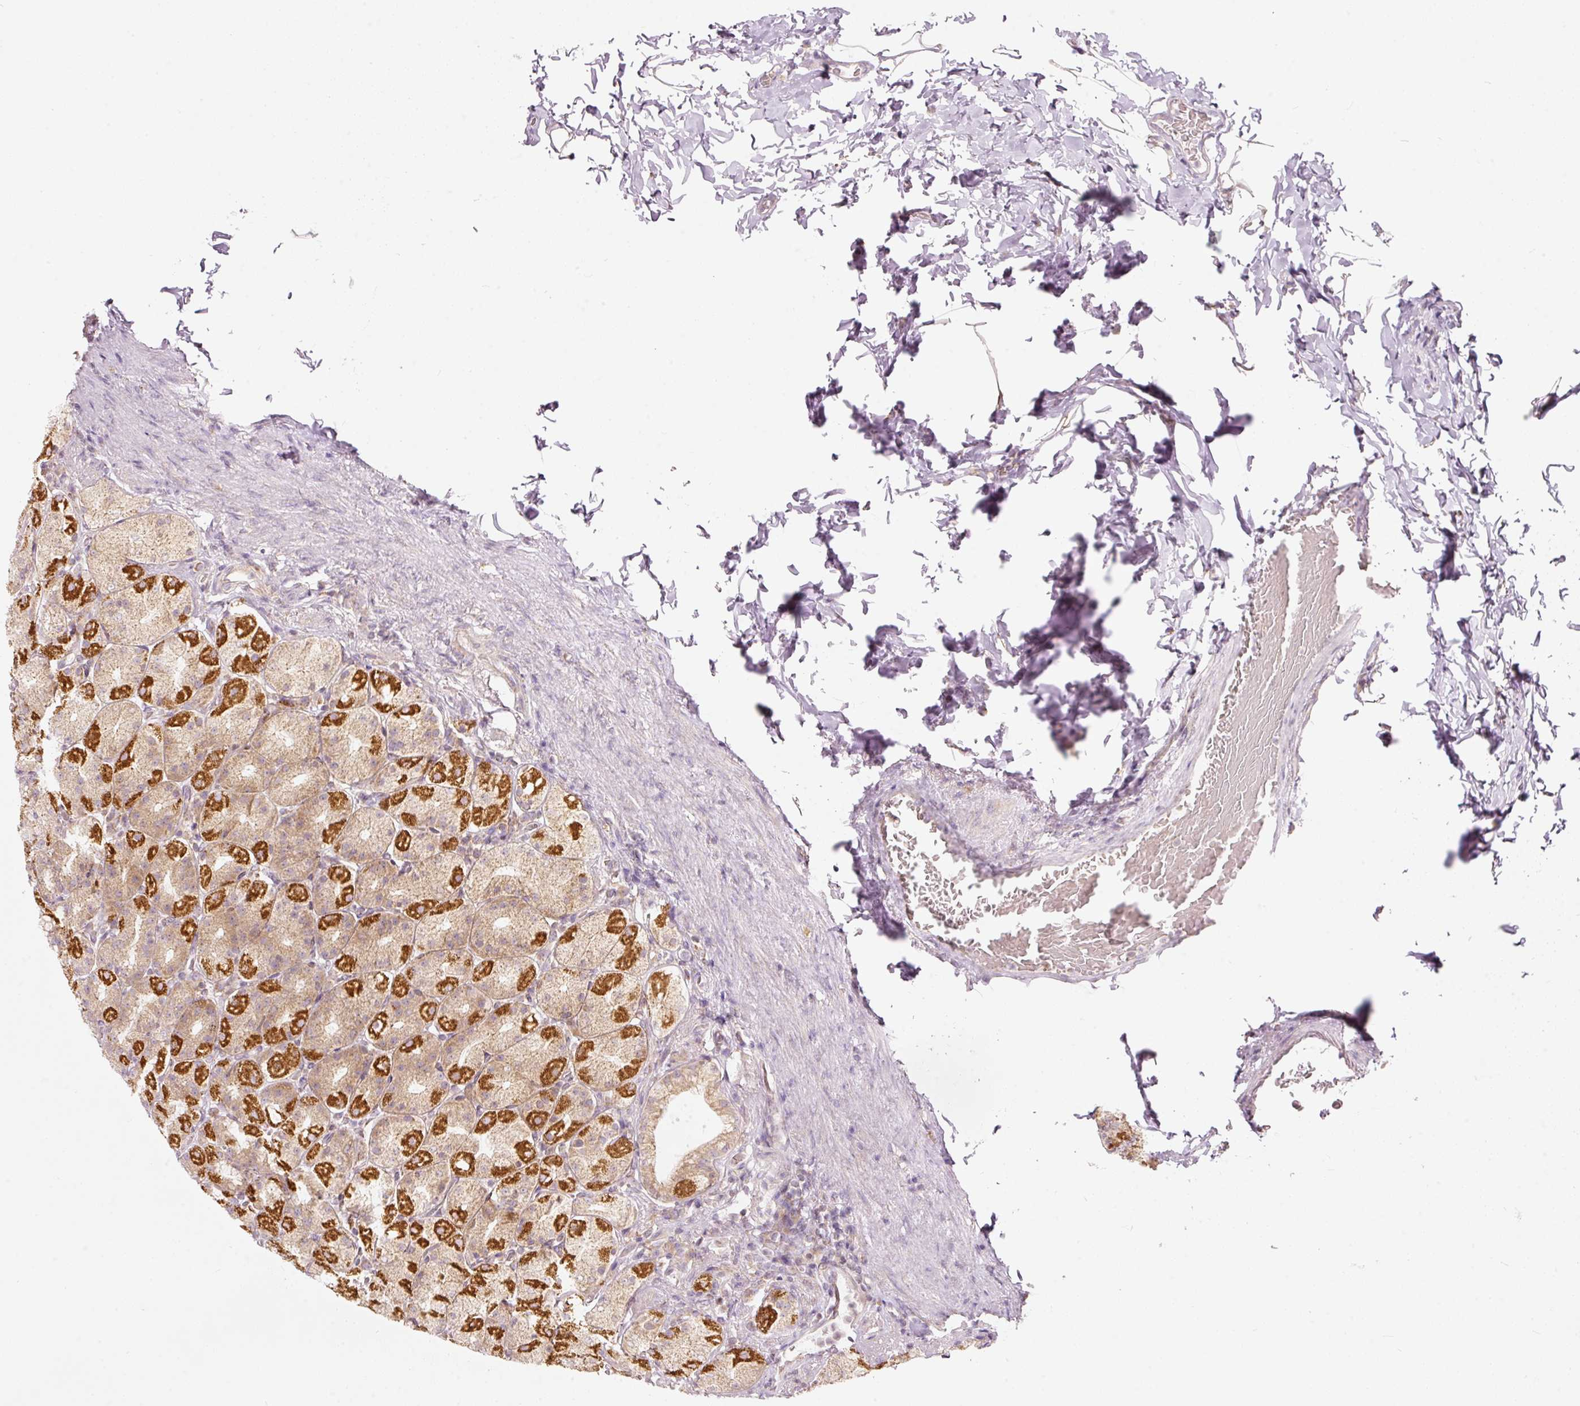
{"staining": {"intensity": "strong", "quantity": "25%-75%", "location": "cytoplasmic/membranous"}, "tissue": "stomach", "cell_type": "Glandular cells", "image_type": "normal", "snomed": [{"axis": "morphology", "description": "Normal tissue, NOS"}, {"axis": "topography", "description": "Stomach, upper"}, {"axis": "topography", "description": "Stomach"}], "caption": "Stomach stained with a brown dye displays strong cytoplasmic/membranous positive staining in approximately 25%-75% of glandular cells.", "gene": "SNAPC5", "patient": {"sex": "male", "age": 68}}